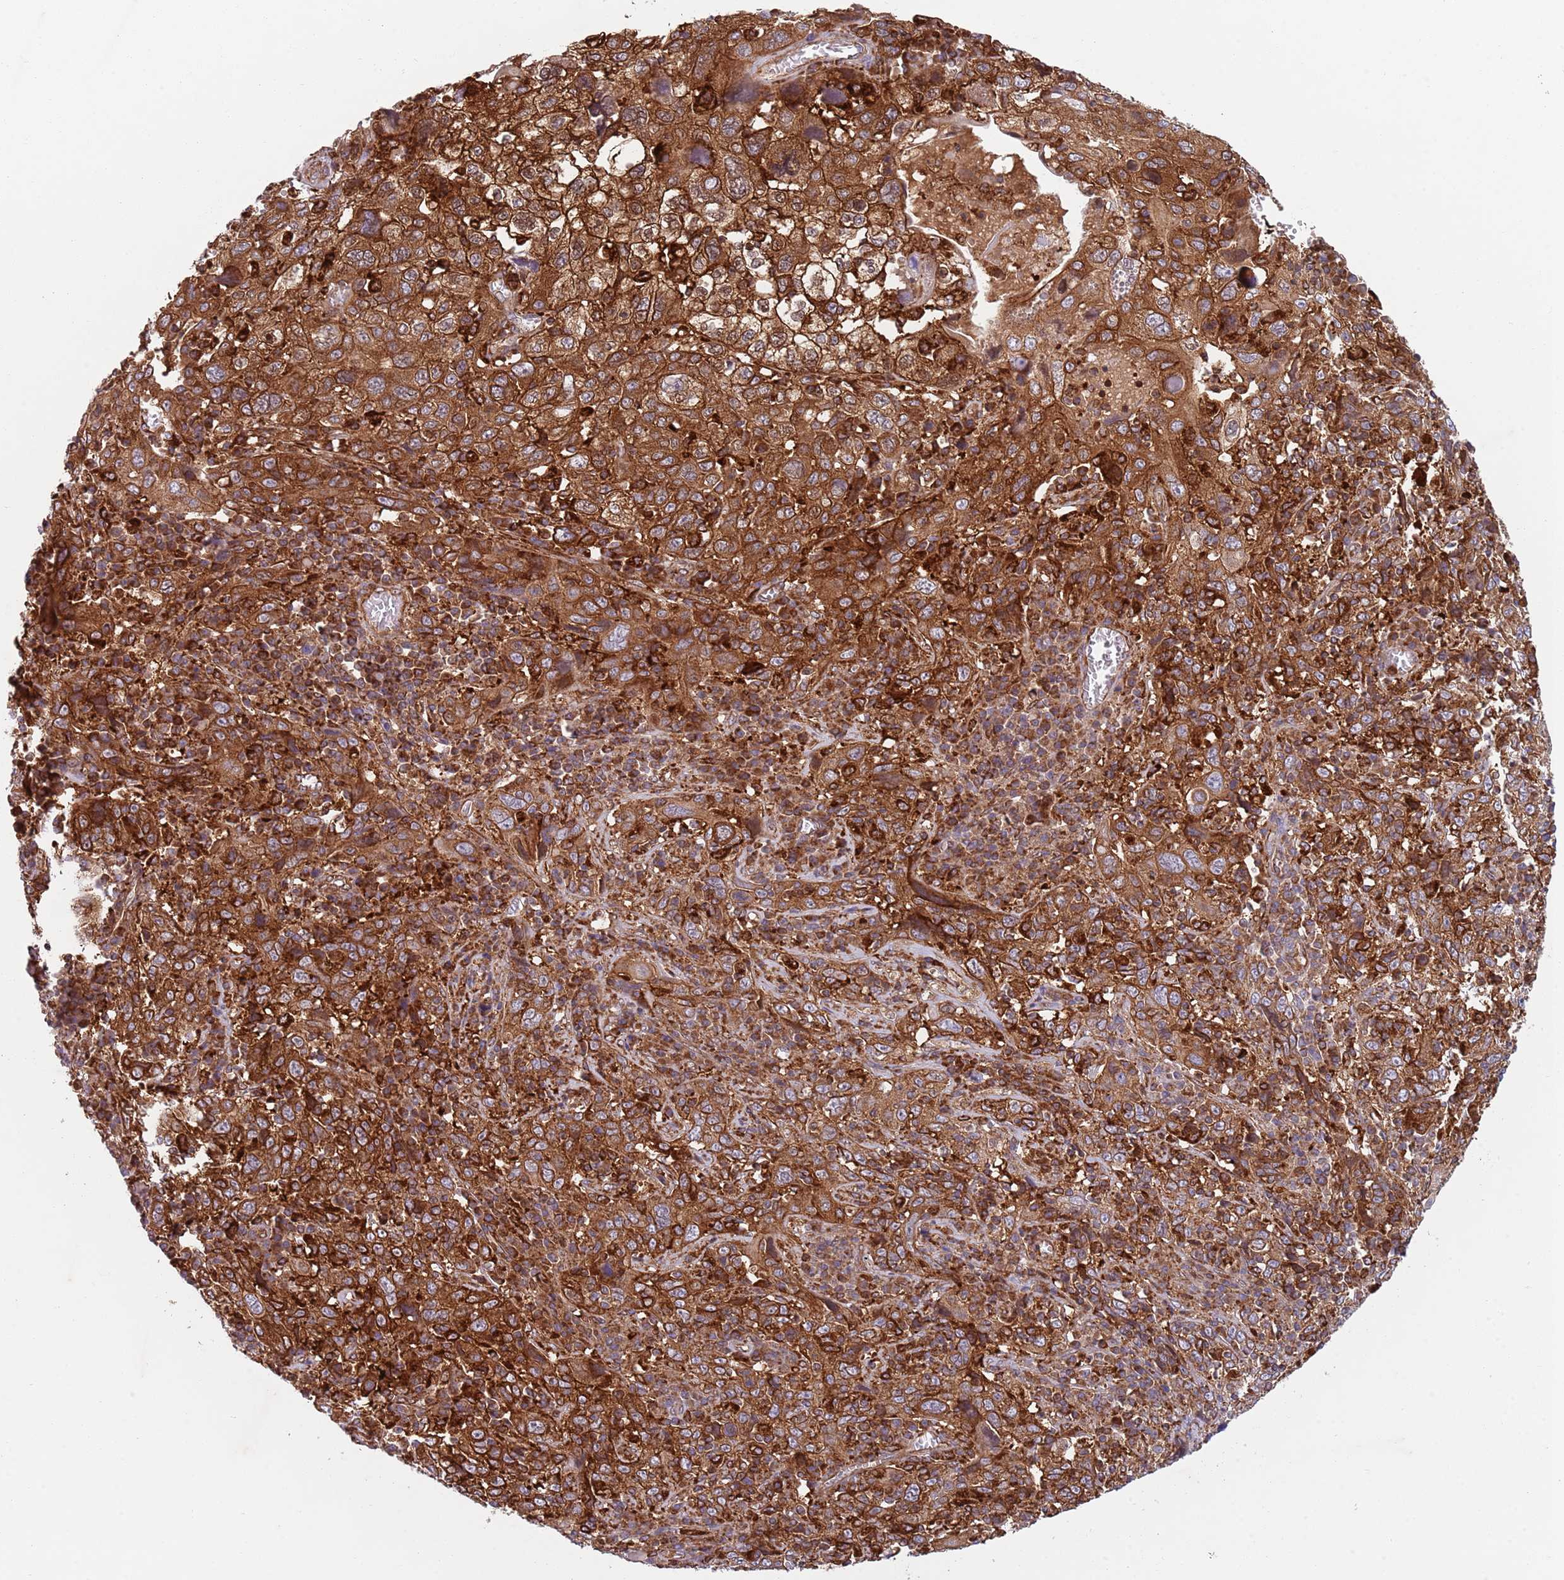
{"staining": {"intensity": "strong", "quantity": ">75%", "location": "cytoplasmic/membranous"}, "tissue": "cervical cancer", "cell_type": "Tumor cells", "image_type": "cancer", "snomed": [{"axis": "morphology", "description": "Squamous cell carcinoma, NOS"}, {"axis": "topography", "description": "Cervix"}], "caption": "A micrograph of squamous cell carcinoma (cervical) stained for a protein reveals strong cytoplasmic/membranous brown staining in tumor cells.", "gene": "ZMYM5", "patient": {"sex": "female", "age": 46}}